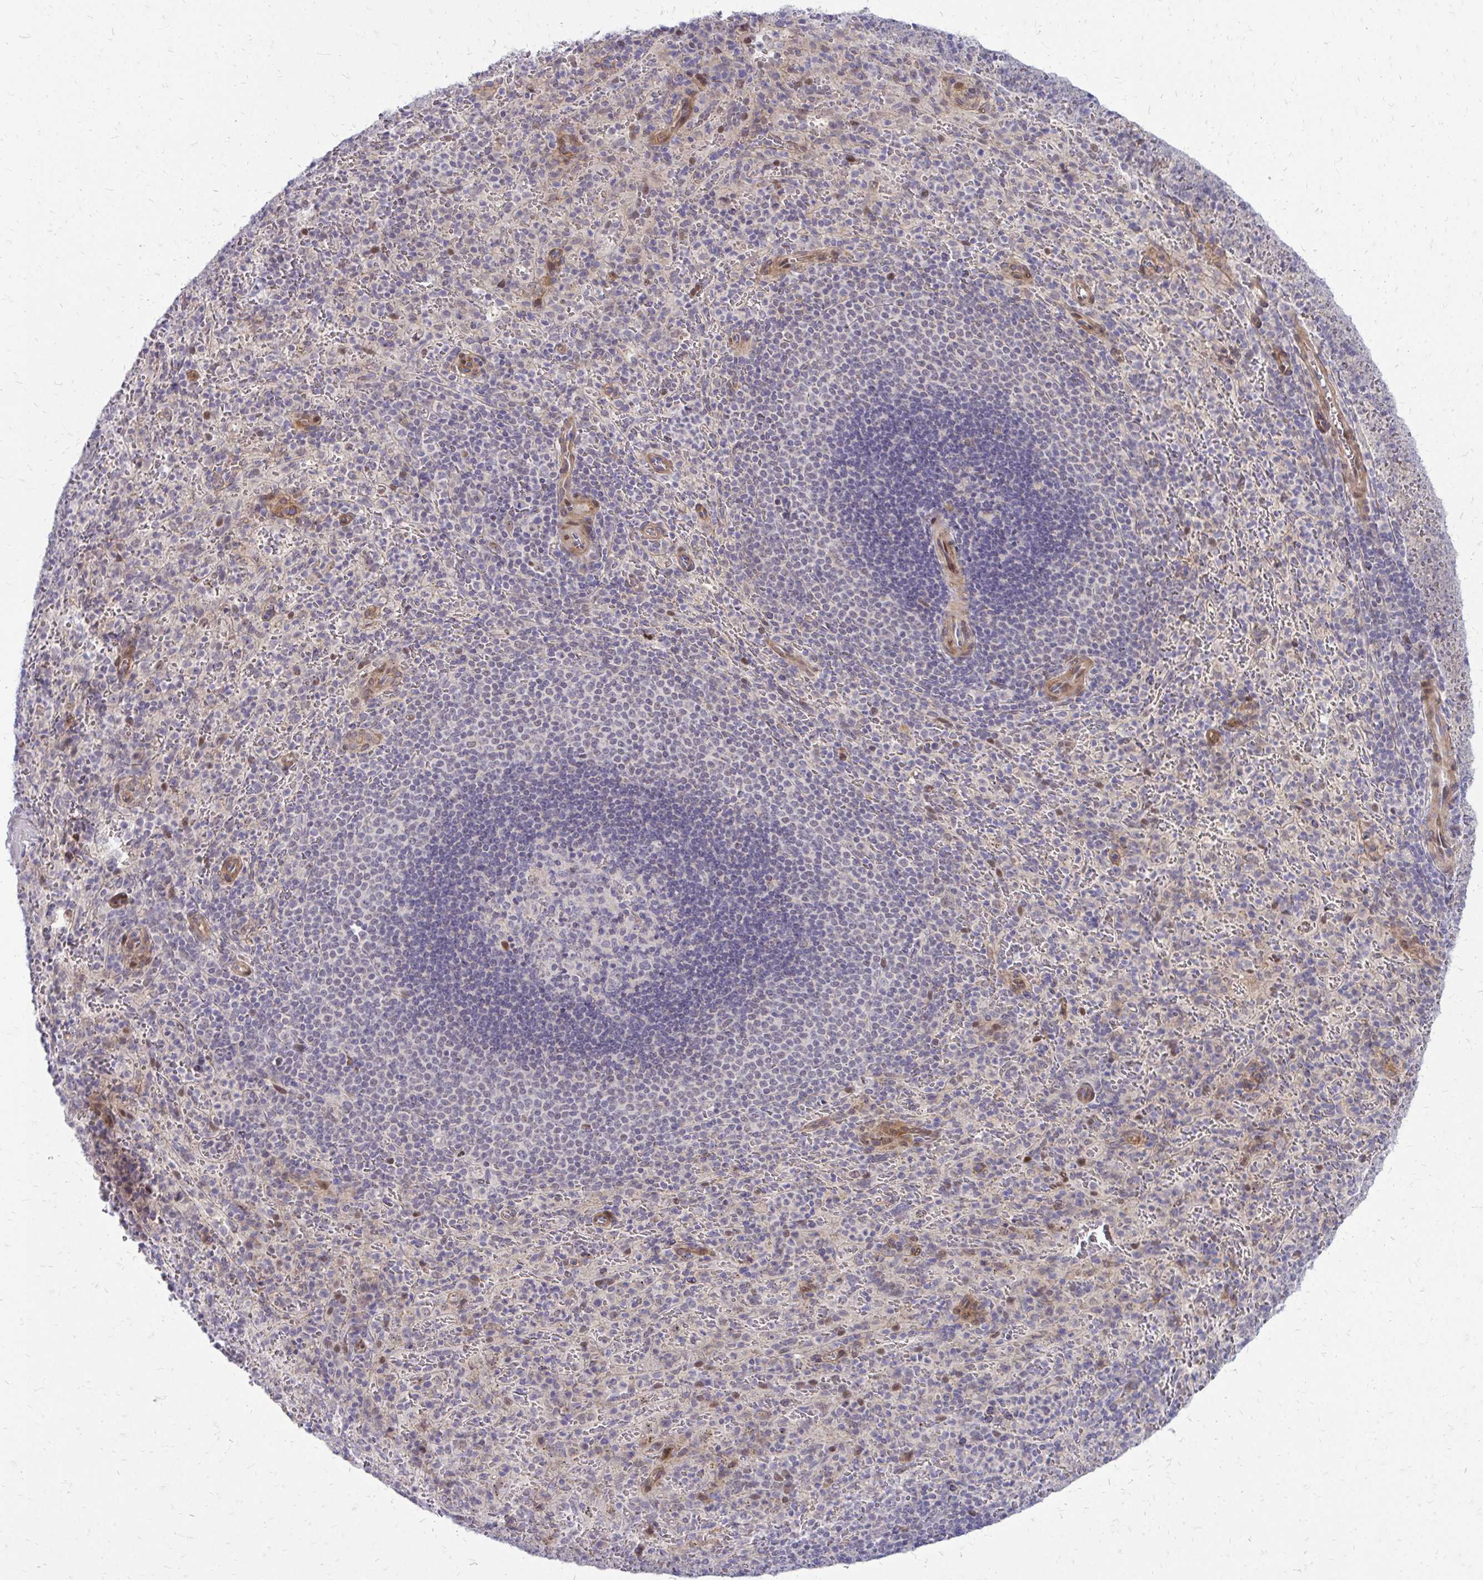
{"staining": {"intensity": "negative", "quantity": "none", "location": "none"}, "tissue": "spleen", "cell_type": "Cells in red pulp", "image_type": "normal", "snomed": [{"axis": "morphology", "description": "Normal tissue, NOS"}, {"axis": "topography", "description": "Spleen"}], "caption": "Immunohistochemistry (IHC) image of normal spleen stained for a protein (brown), which shows no positivity in cells in red pulp.", "gene": "PPDPFL", "patient": {"sex": "male", "age": 57}}